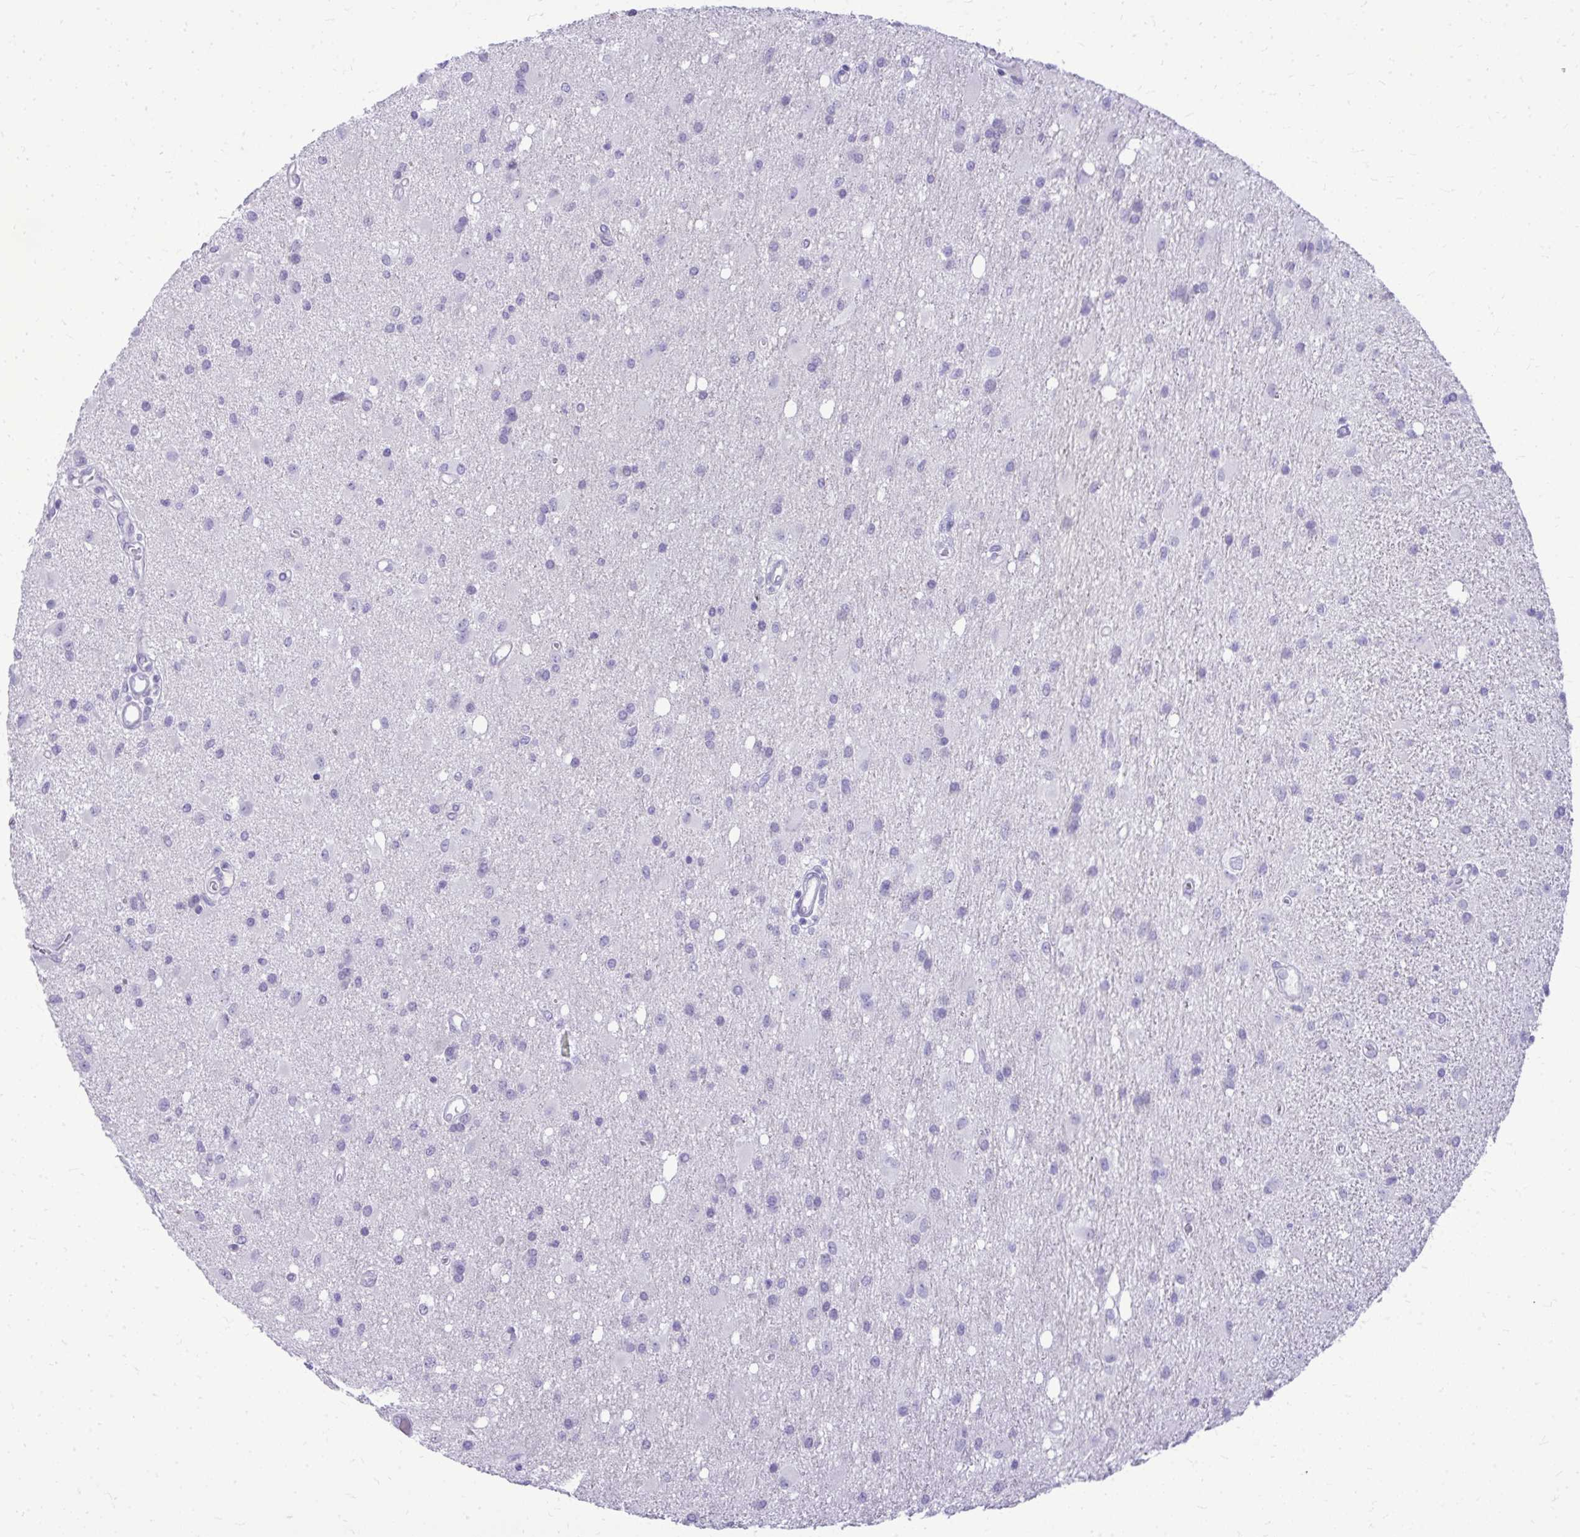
{"staining": {"intensity": "negative", "quantity": "none", "location": "none"}, "tissue": "glioma", "cell_type": "Tumor cells", "image_type": "cancer", "snomed": [{"axis": "morphology", "description": "Glioma, malignant, High grade"}, {"axis": "topography", "description": "Brain"}], "caption": "Immunohistochemistry (IHC) micrograph of neoplastic tissue: glioma stained with DAB shows no significant protein expression in tumor cells. Nuclei are stained in blue.", "gene": "BCL6B", "patient": {"sex": "male", "age": 67}}